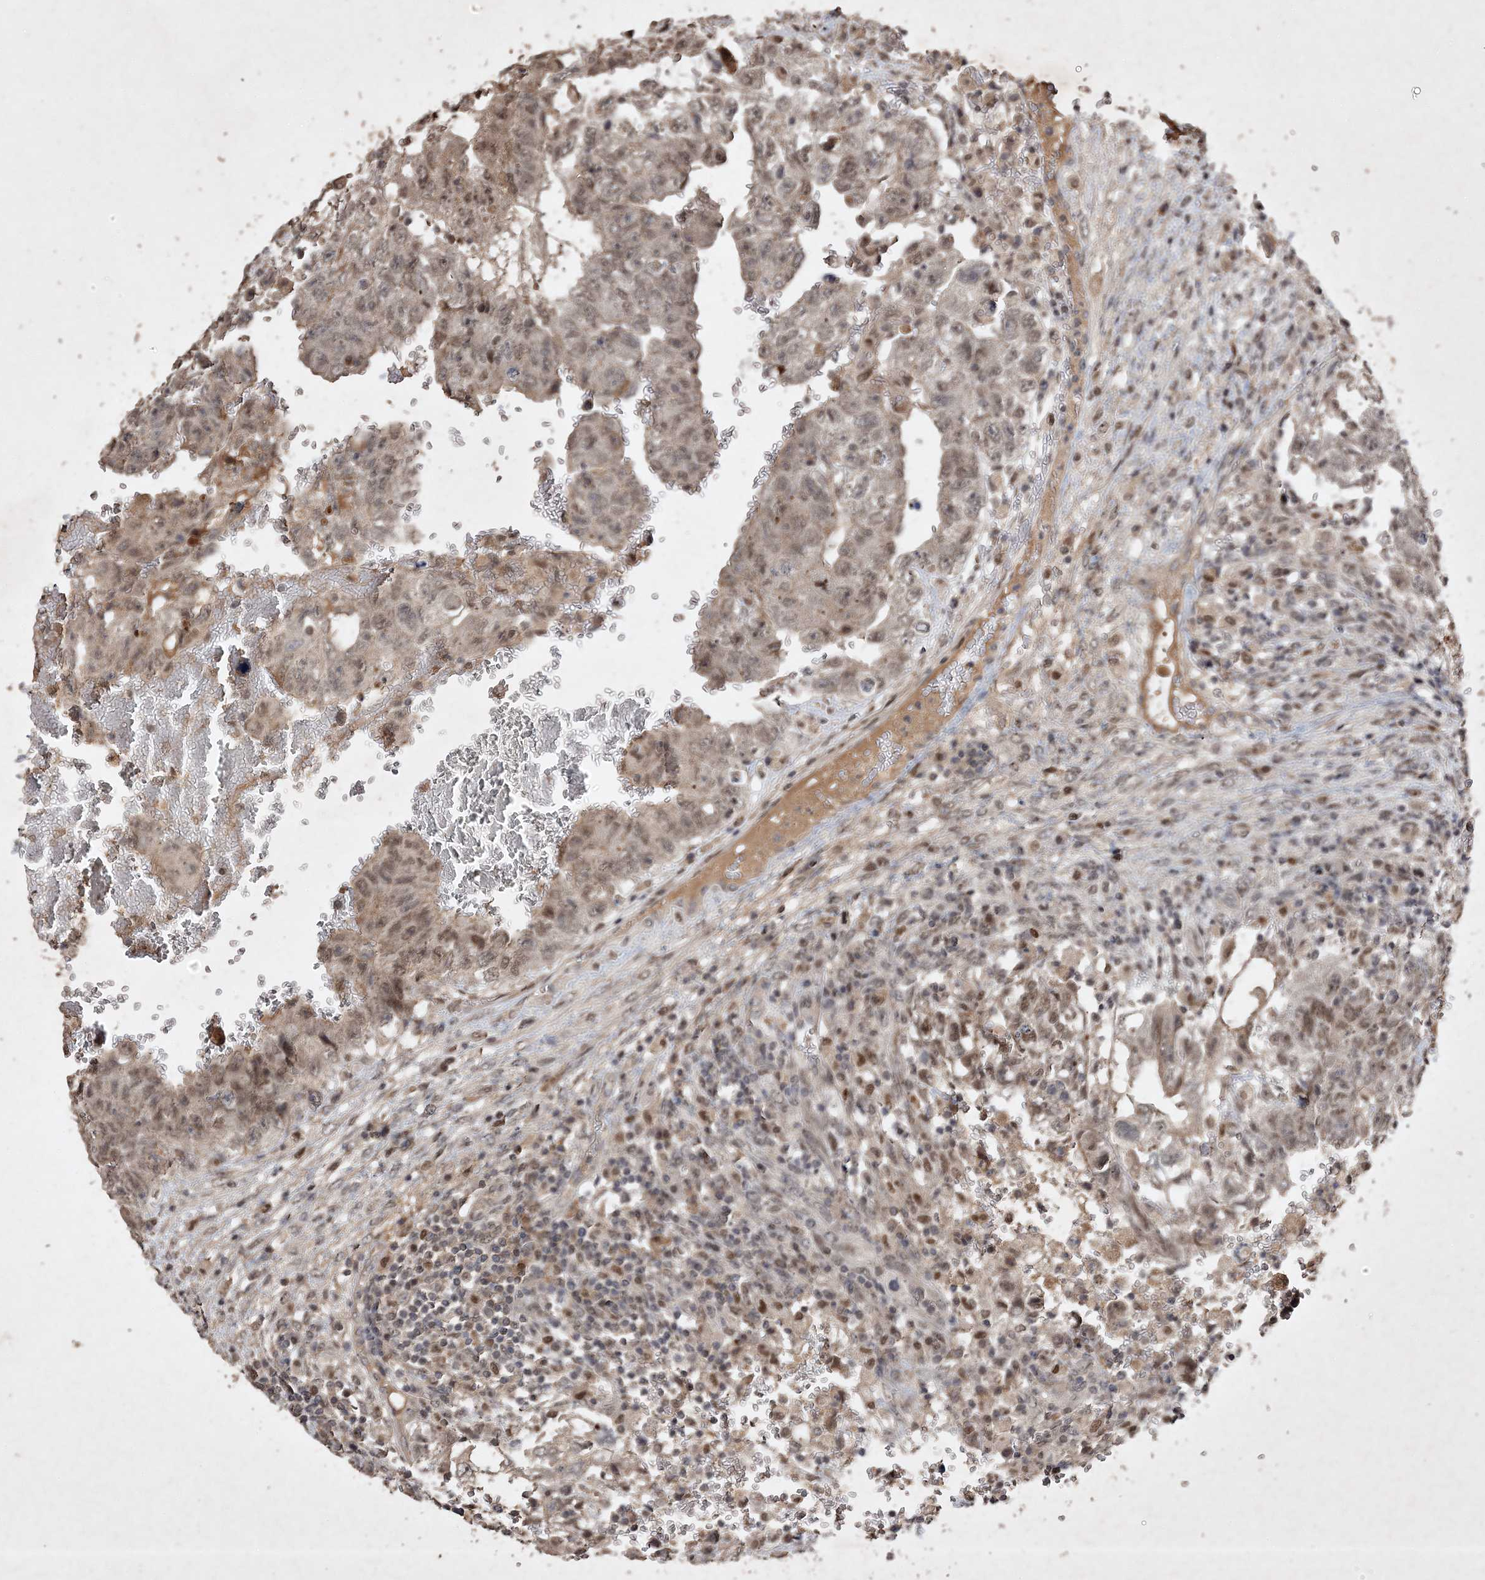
{"staining": {"intensity": "weak", "quantity": ">75%", "location": "nuclear"}, "tissue": "testis cancer", "cell_type": "Tumor cells", "image_type": "cancer", "snomed": [{"axis": "morphology", "description": "Carcinoma, Embryonal, NOS"}, {"axis": "topography", "description": "Testis"}], "caption": "Immunohistochemistry (DAB) staining of human testis cancer (embryonal carcinoma) exhibits weak nuclear protein staining in about >75% of tumor cells.", "gene": "C3orf38", "patient": {"sex": "male", "age": 36}}